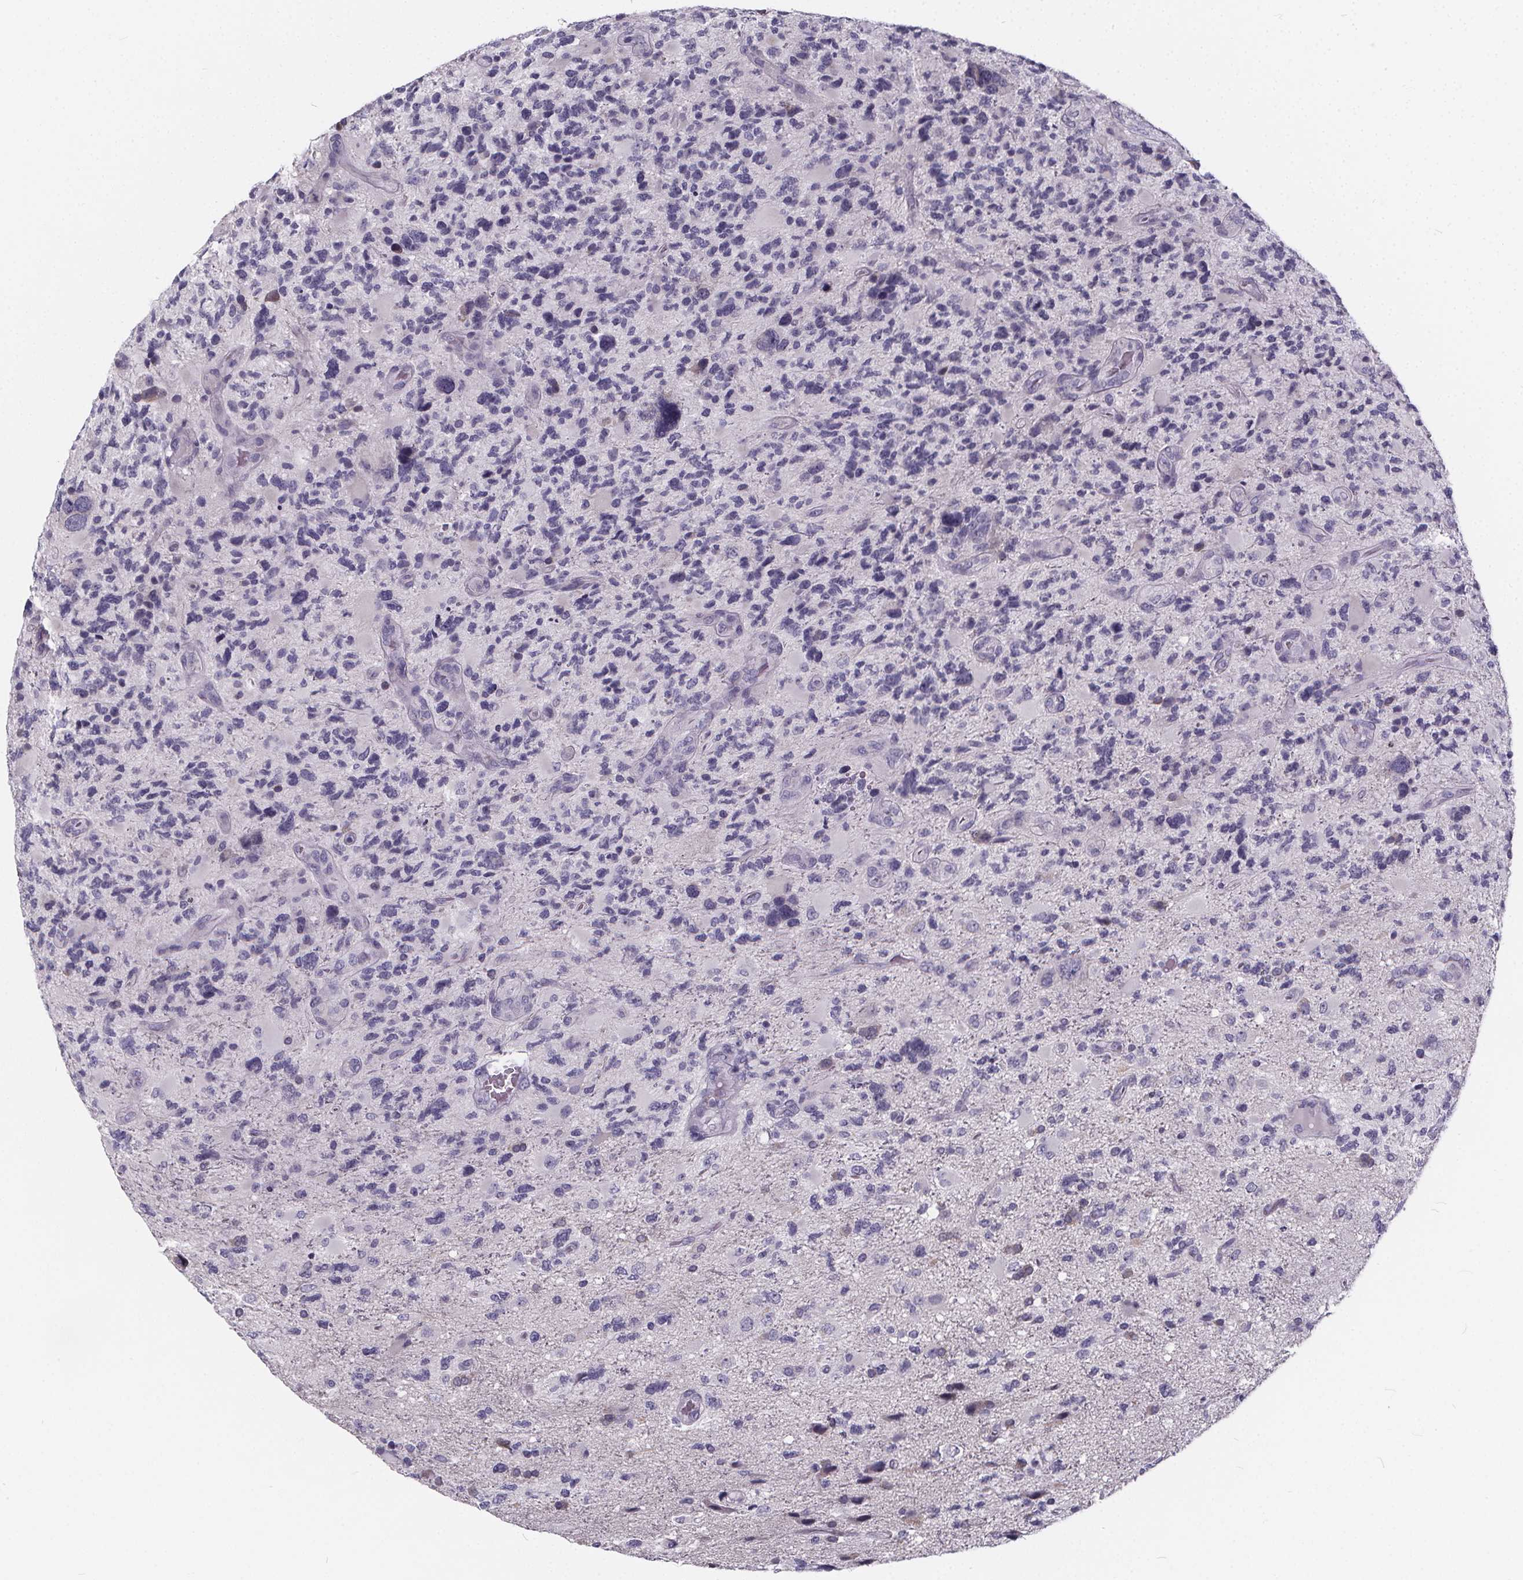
{"staining": {"intensity": "negative", "quantity": "none", "location": "none"}, "tissue": "glioma", "cell_type": "Tumor cells", "image_type": "cancer", "snomed": [{"axis": "morphology", "description": "Glioma, malignant, High grade"}, {"axis": "topography", "description": "Brain"}], "caption": "IHC image of glioma stained for a protein (brown), which demonstrates no expression in tumor cells. (DAB (3,3'-diaminobenzidine) immunohistochemistry (IHC), high magnification).", "gene": "SPEF2", "patient": {"sex": "female", "age": 71}}